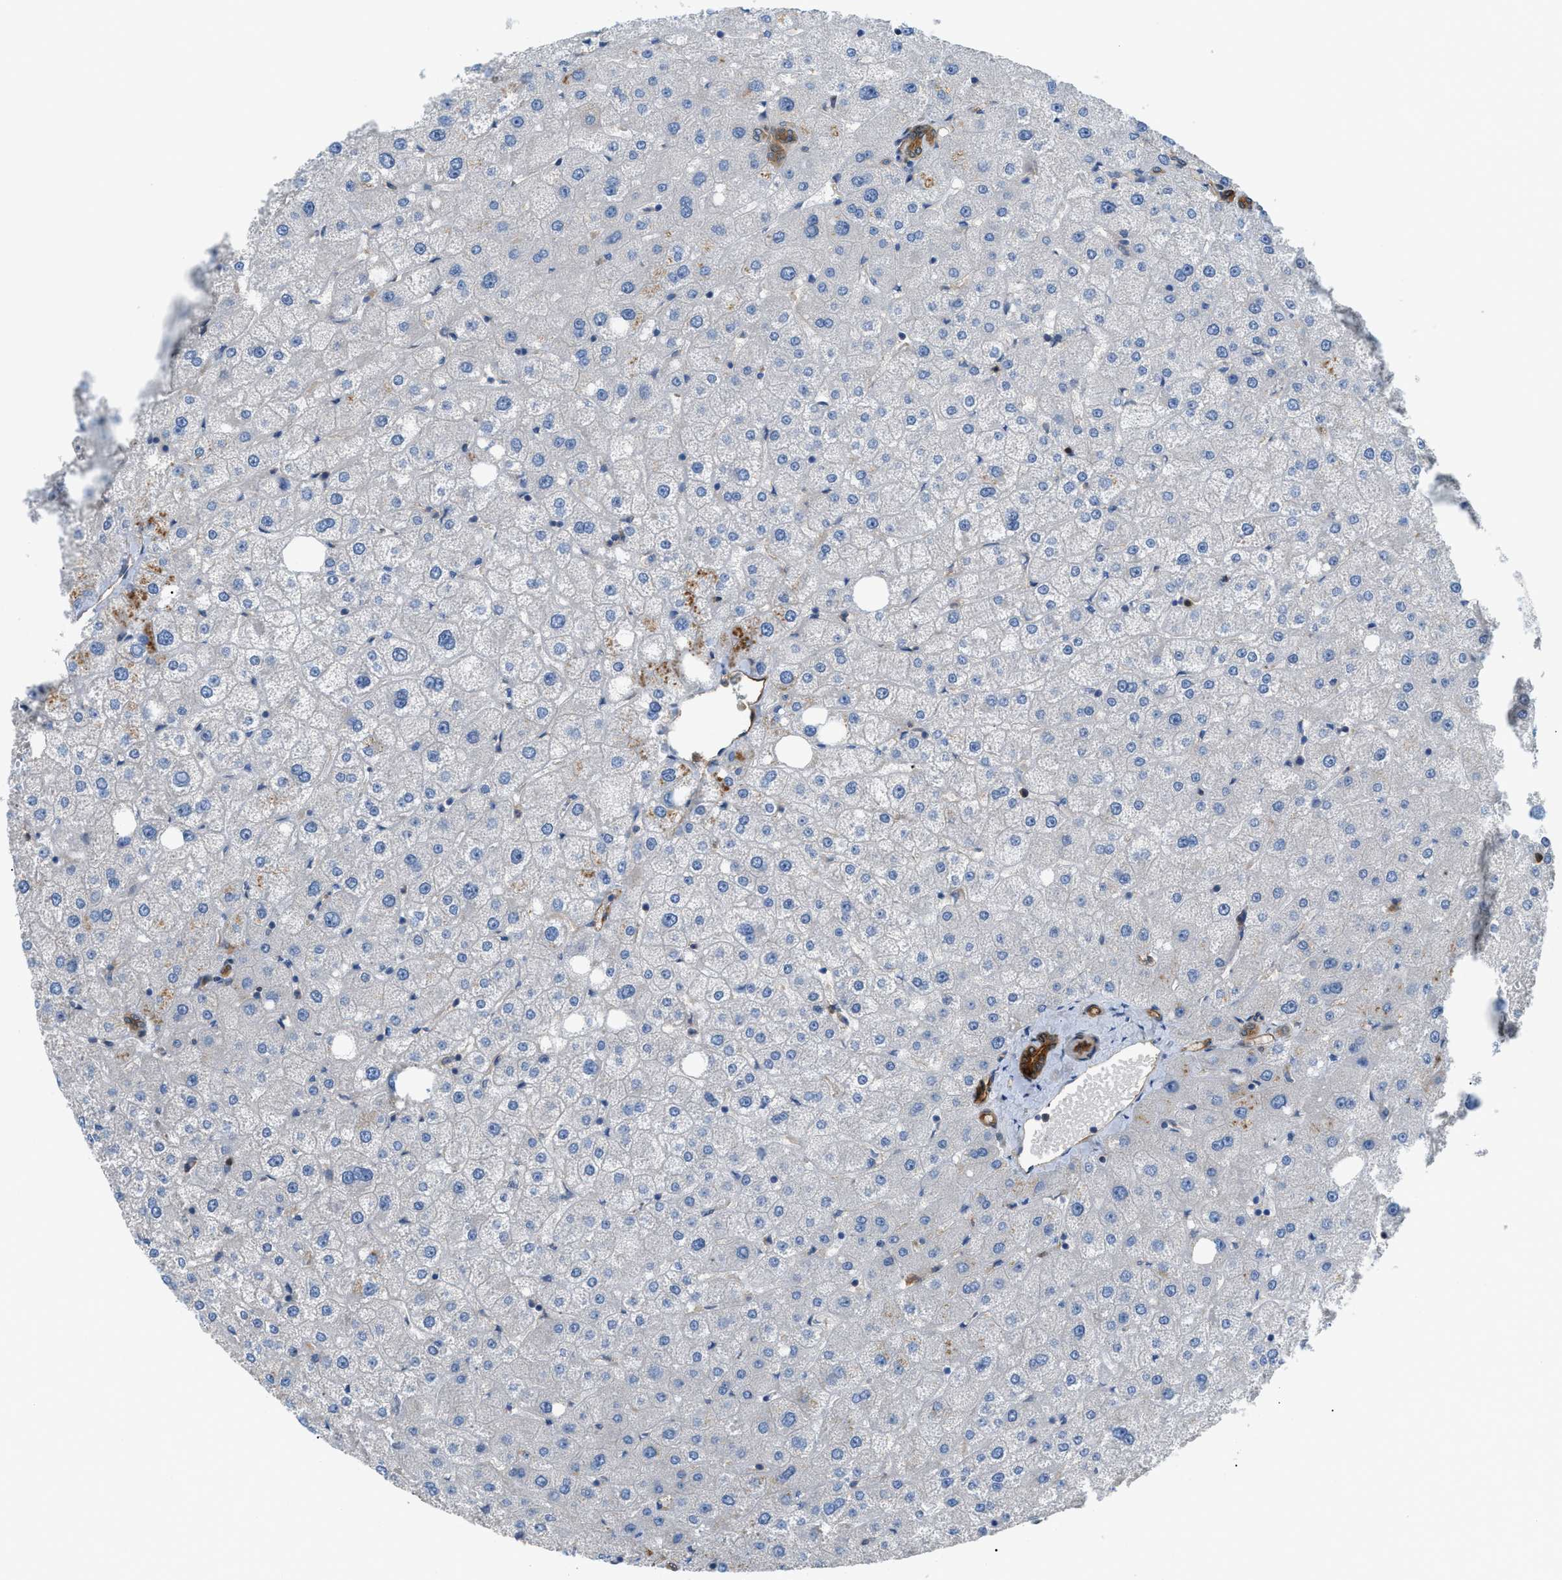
{"staining": {"intensity": "moderate", "quantity": ">75%", "location": "cytoplasmic/membranous"}, "tissue": "liver", "cell_type": "Cholangiocytes", "image_type": "normal", "snomed": [{"axis": "morphology", "description": "Normal tissue, NOS"}, {"axis": "topography", "description": "Liver"}], "caption": "Cholangiocytes display medium levels of moderate cytoplasmic/membranous positivity in about >75% of cells in unremarkable human liver. Nuclei are stained in blue.", "gene": "TRAK2", "patient": {"sex": "male", "age": 73}}